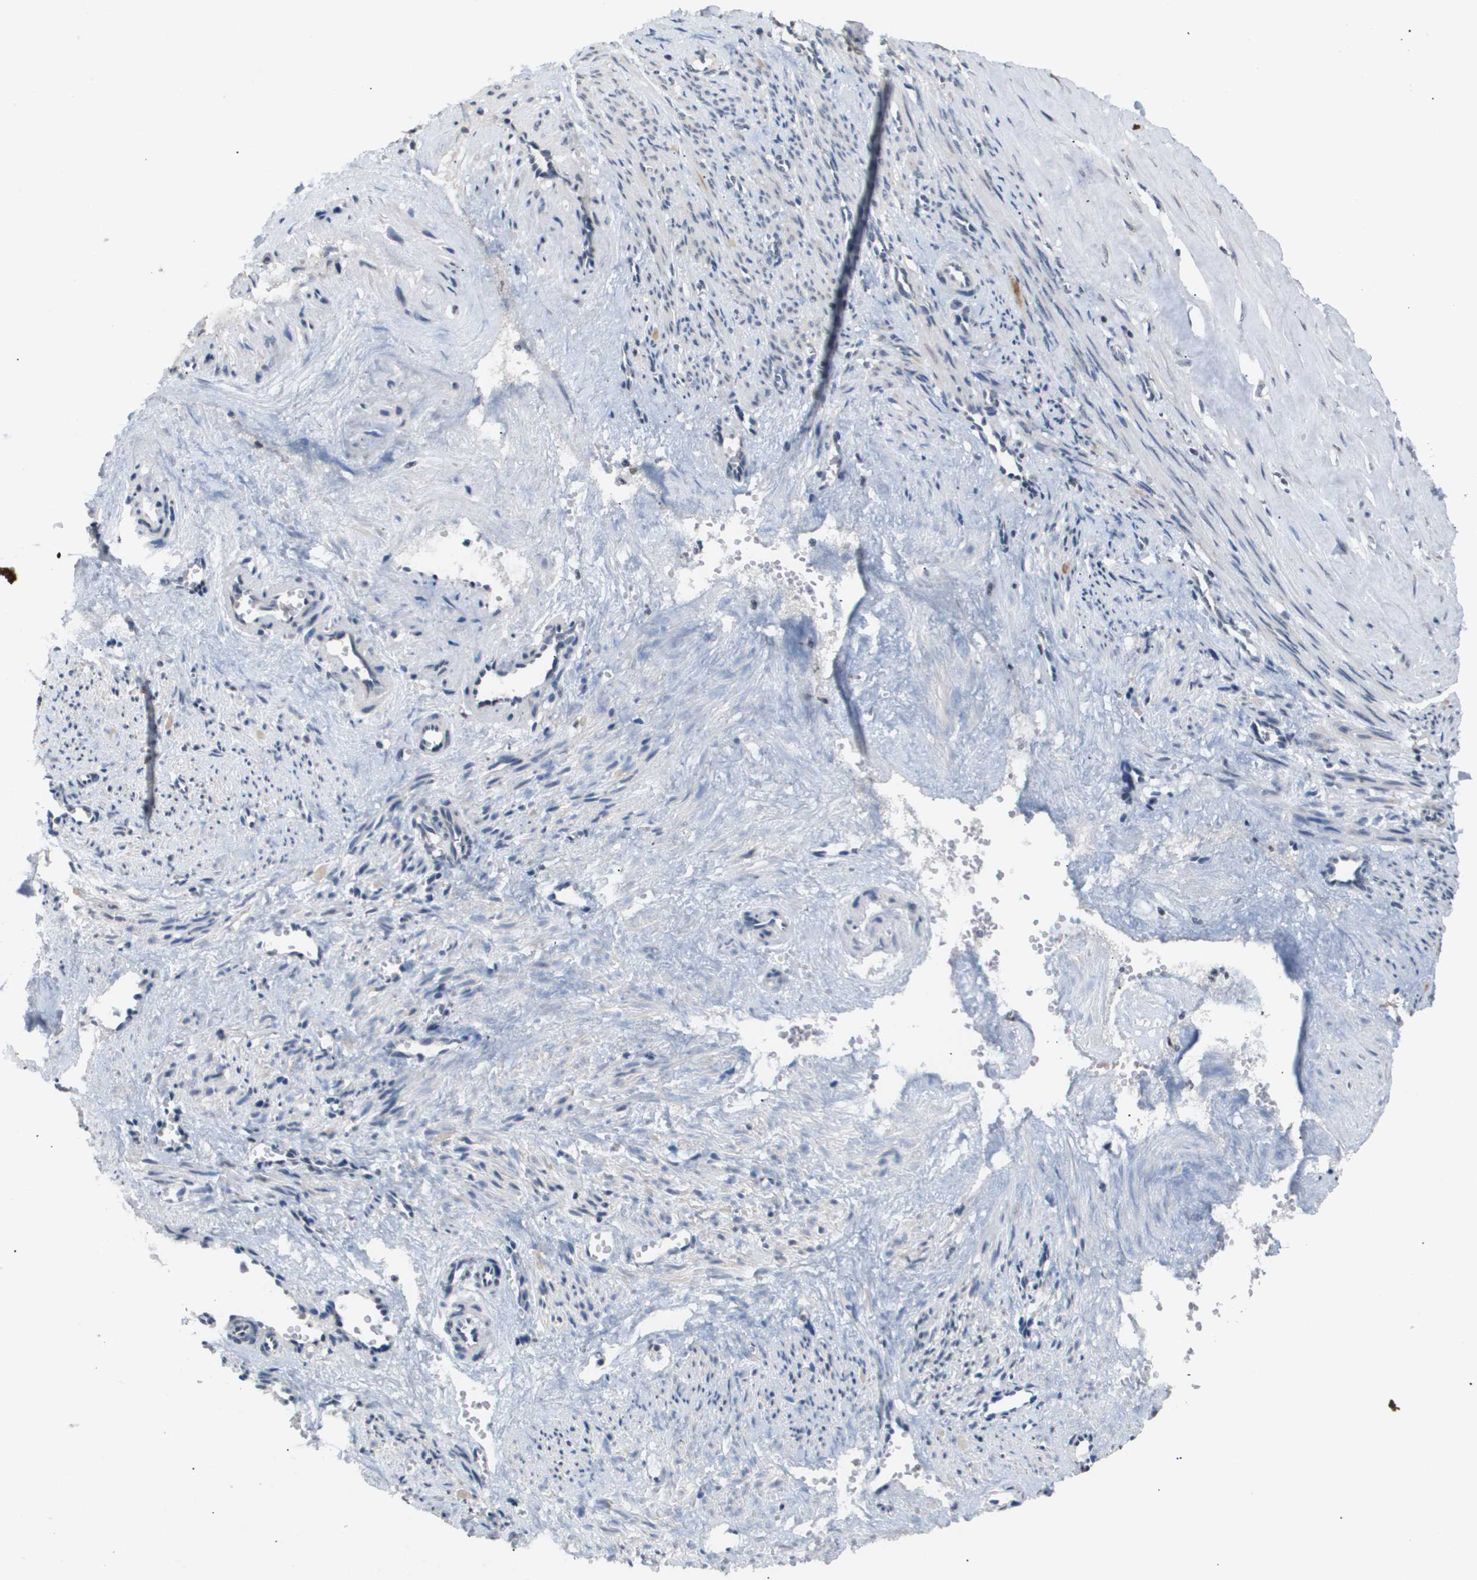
{"staining": {"intensity": "moderate", "quantity": "<25%", "location": "nuclear"}, "tissue": "smooth muscle", "cell_type": "Smooth muscle cells", "image_type": "normal", "snomed": [{"axis": "morphology", "description": "Normal tissue, NOS"}, {"axis": "topography", "description": "Endometrium"}], "caption": "Protein analysis of unremarkable smooth muscle exhibits moderate nuclear staining in about <25% of smooth muscle cells. (DAB IHC with brightfield microscopy, high magnification).", "gene": "ANAPC2", "patient": {"sex": "female", "age": 33}}